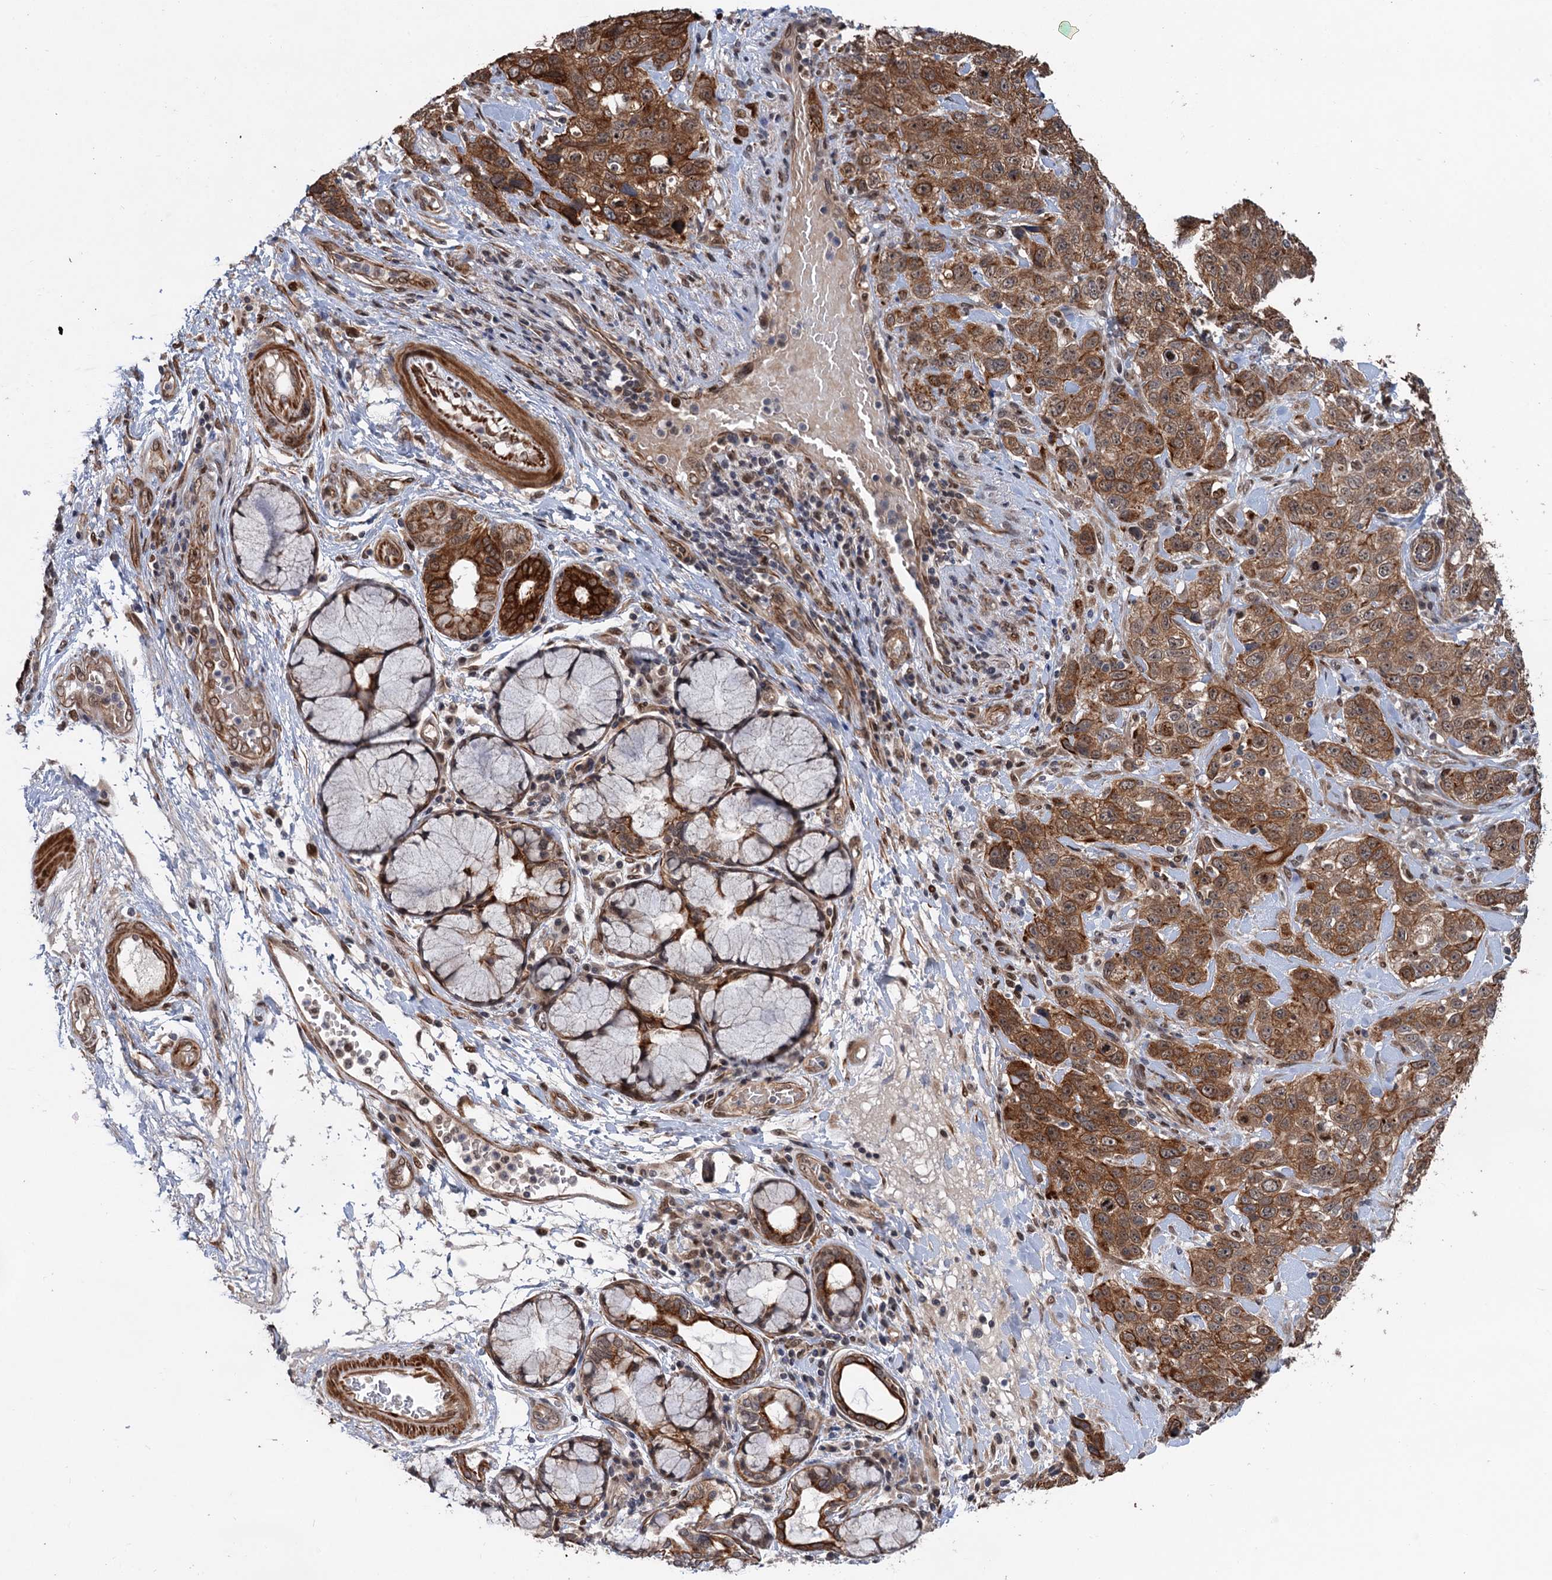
{"staining": {"intensity": "strong", "quantity": ">75%", "location": "cytoplasmic/membranous"}, "tissue": "stomach cancer", "cell_type": "Tumor cells", "image_type": "cancer", "snomed": [{"axis": "morphology", "description": "Adenocarcinoma, NOS"}, {"axis": "topography", "description": "Stomach"}], "caption": "A high amount of strong cytoplasmic/membranous staining is identified in approximately >75% of tumor cells in stomach adenocarcinoma tissue. The staining is performed using DAB brown chromogen to label protein expression. The nuclei are counter-stained blue using hematoxylin.", "gene": "TTC31", "patient": {"sex": "male", "age": 48}}